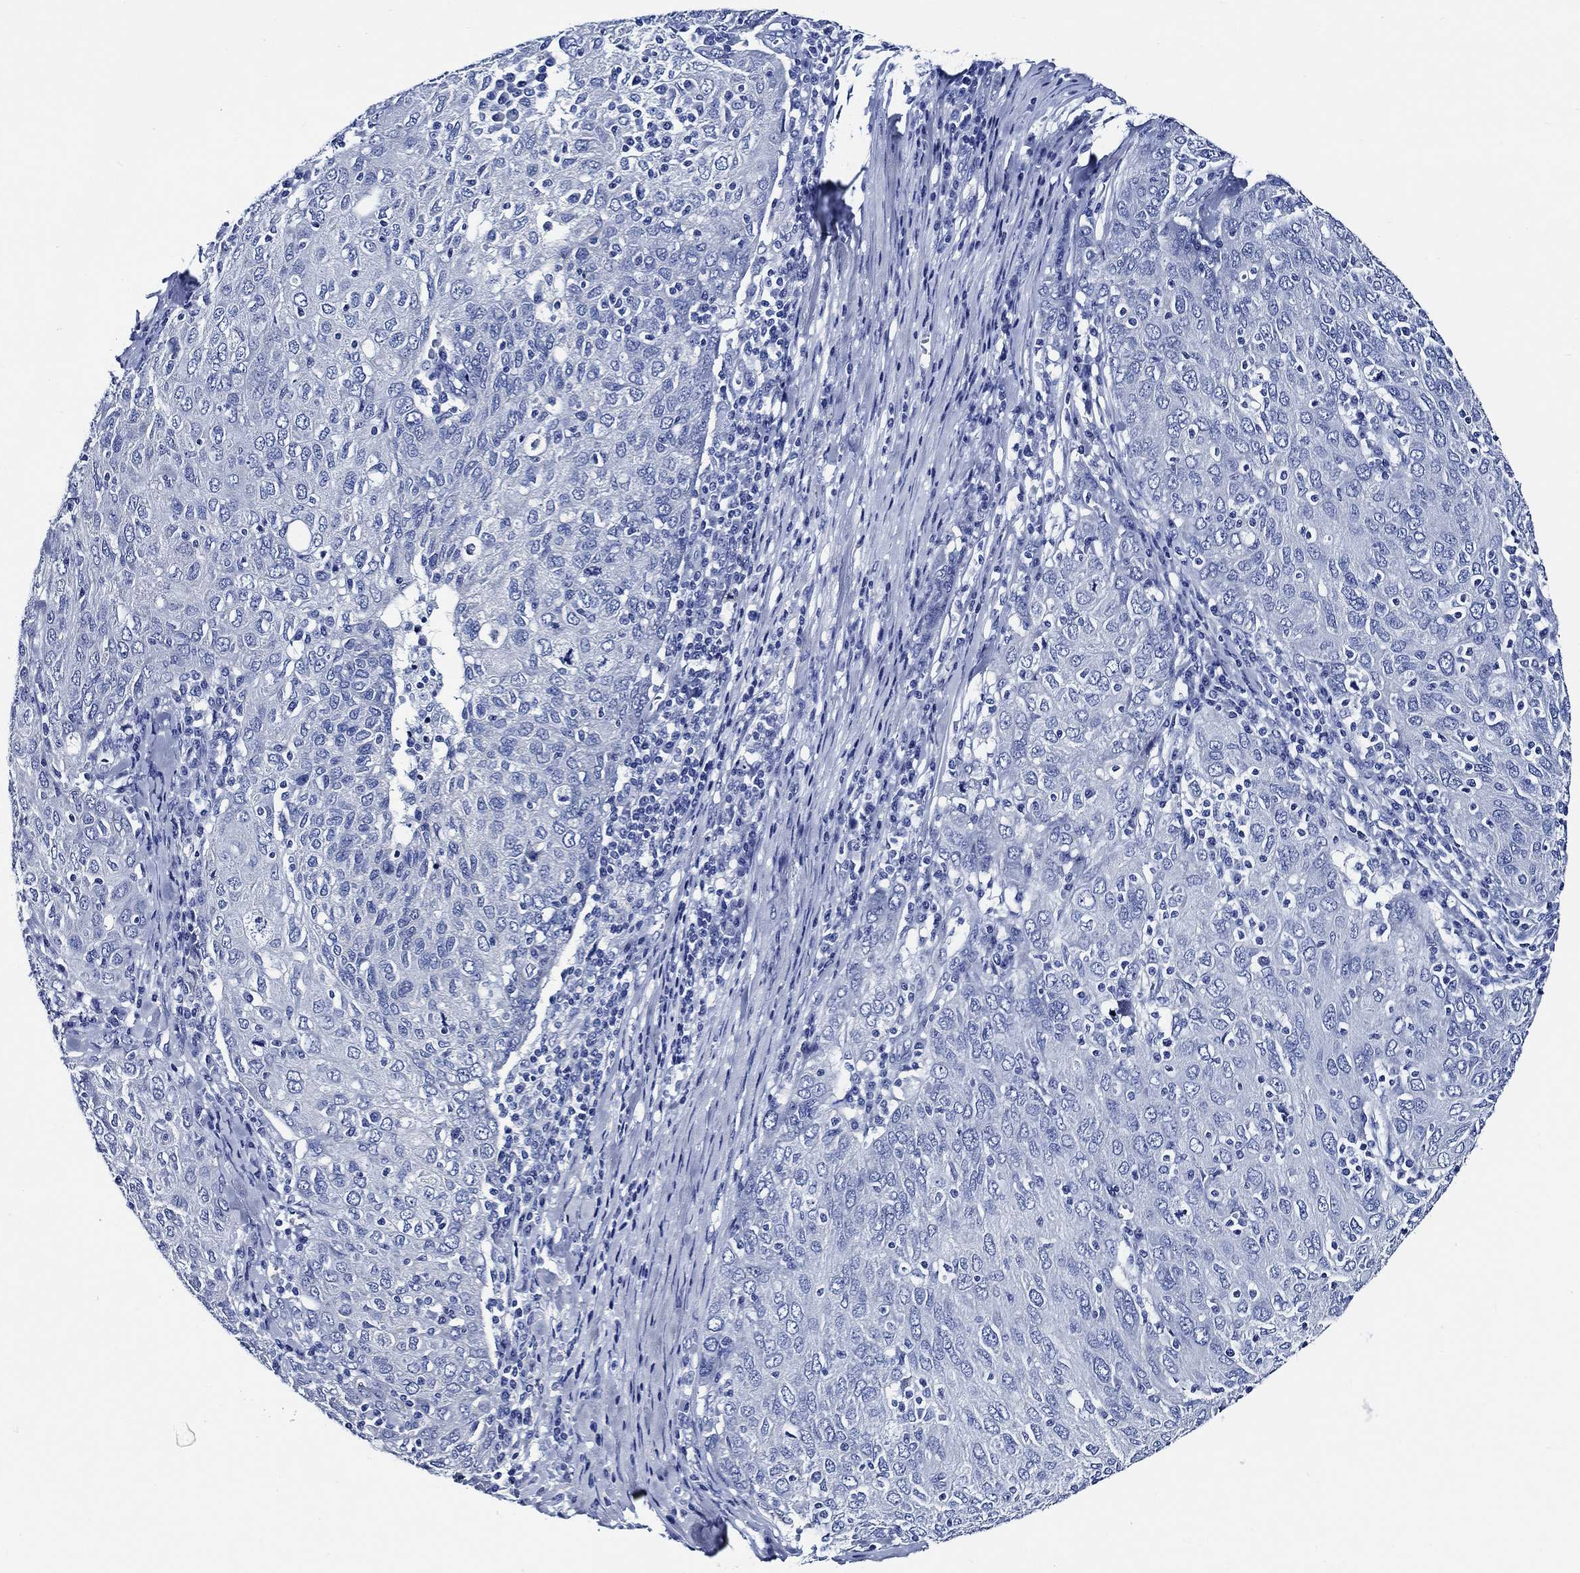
{"staining": {"intensity": "negative", "quantity": "none", "location": "none"}, "tissue": "ovarian cancer", "cell_type": "Tumor cells", "image_type": "cancer", "snomed": [{"axis": "morphology", "description": "Carcinoma, endometroid"}, {"axis": "topography", "description": "Ovary"}], "caption": "A micrograph of human ovarian endometroid carcinoma is negative for staining in tumor cells.", "gene": "WDR62", "patient": {"sex": "female", "age": 50}}